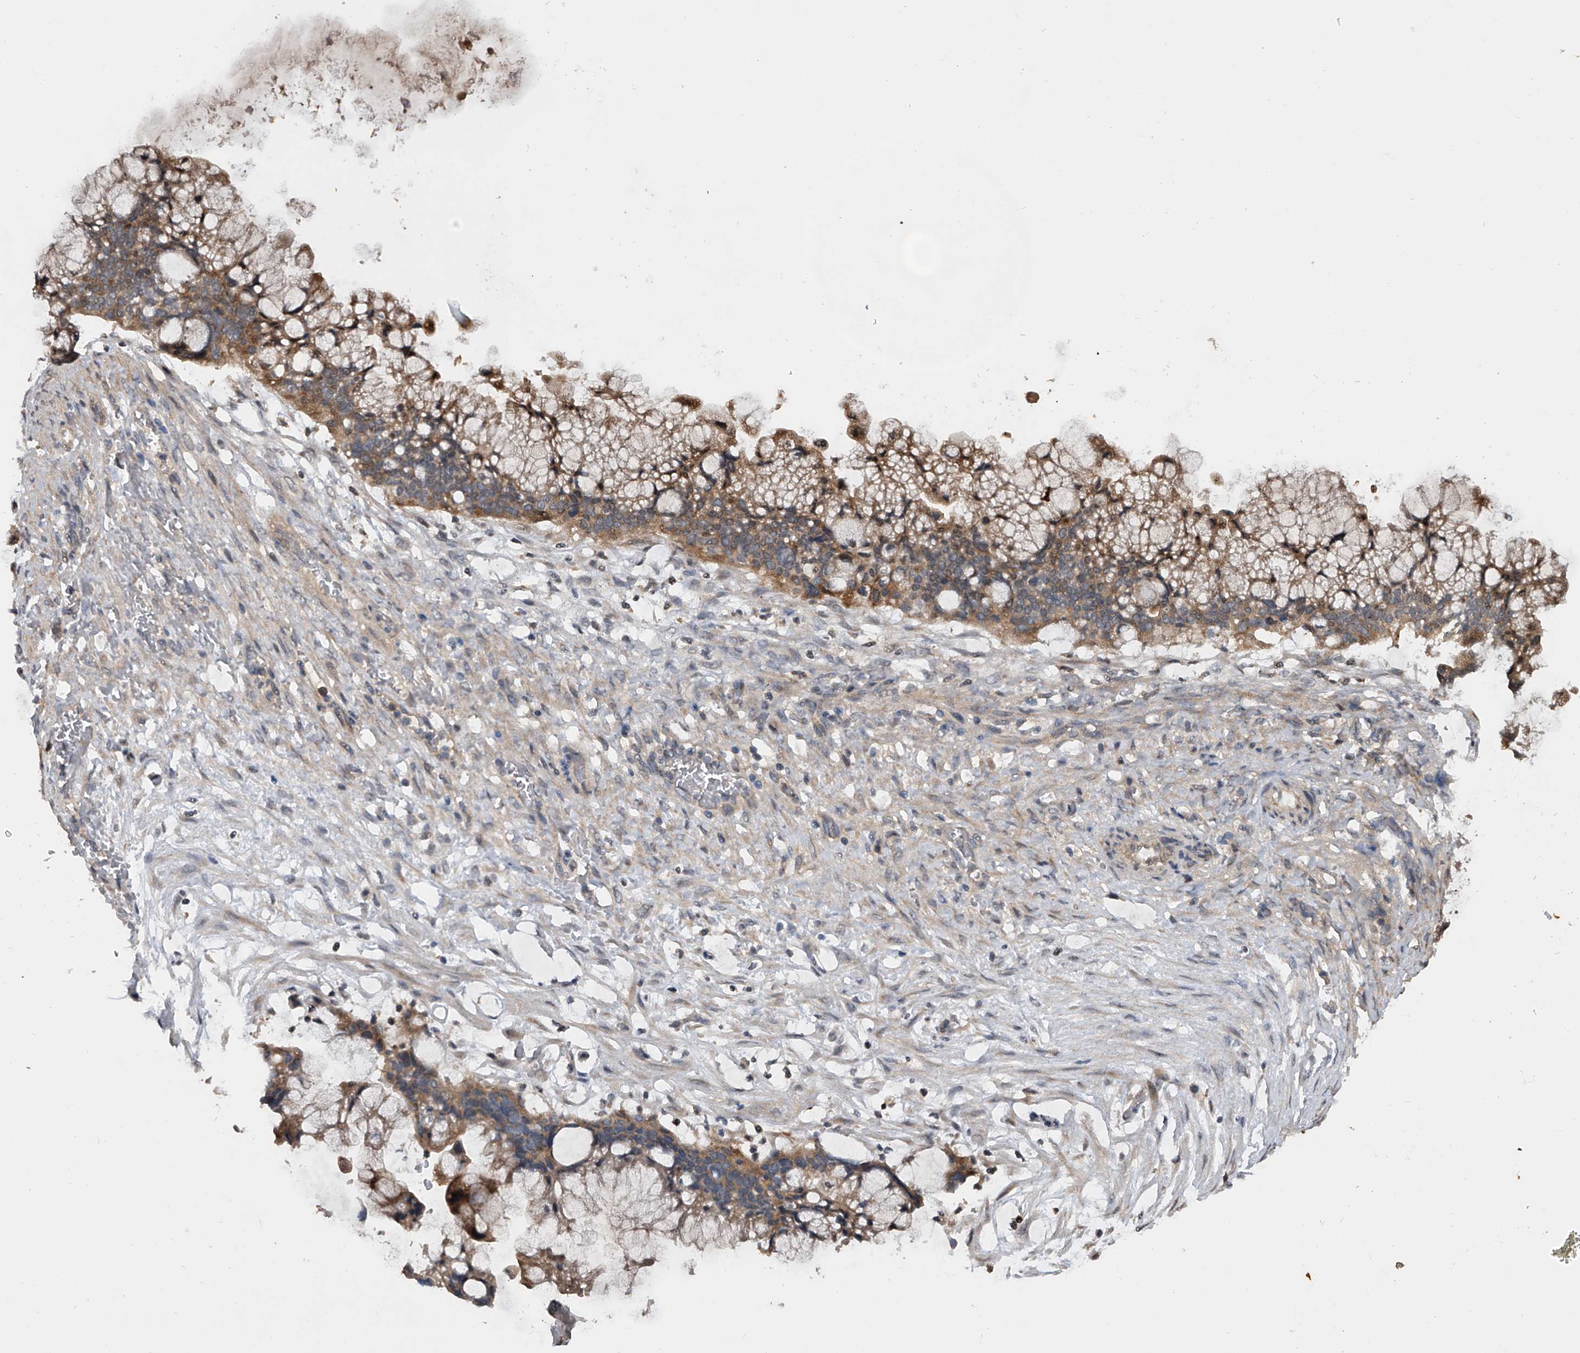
{"staining": {"intensity": "moderate", "quantity": ">75%", "location": "cytoplasmic/membranous"}, "tissue": "ovarian cancer", "cell_type": "Tumor cells", "image_type": "cancer", "snomed": [{"axis": "morphology", "description": "Cystadenocarcinoma, mucinous, NOS"}, {"axis": "topography", "description": "Ovary"}], "caption": "This photomicrograph demonstrates ovarian mucinous cystadenocarcinoma stained with IHC to label a protein in brown. The cytoplasmic/membranous of tumor cells show moderate positivity for the protein. Nuclei are counter-stained blue.", "gene": "DOCK9", "patient": {"sex": "female", "age": 37}}